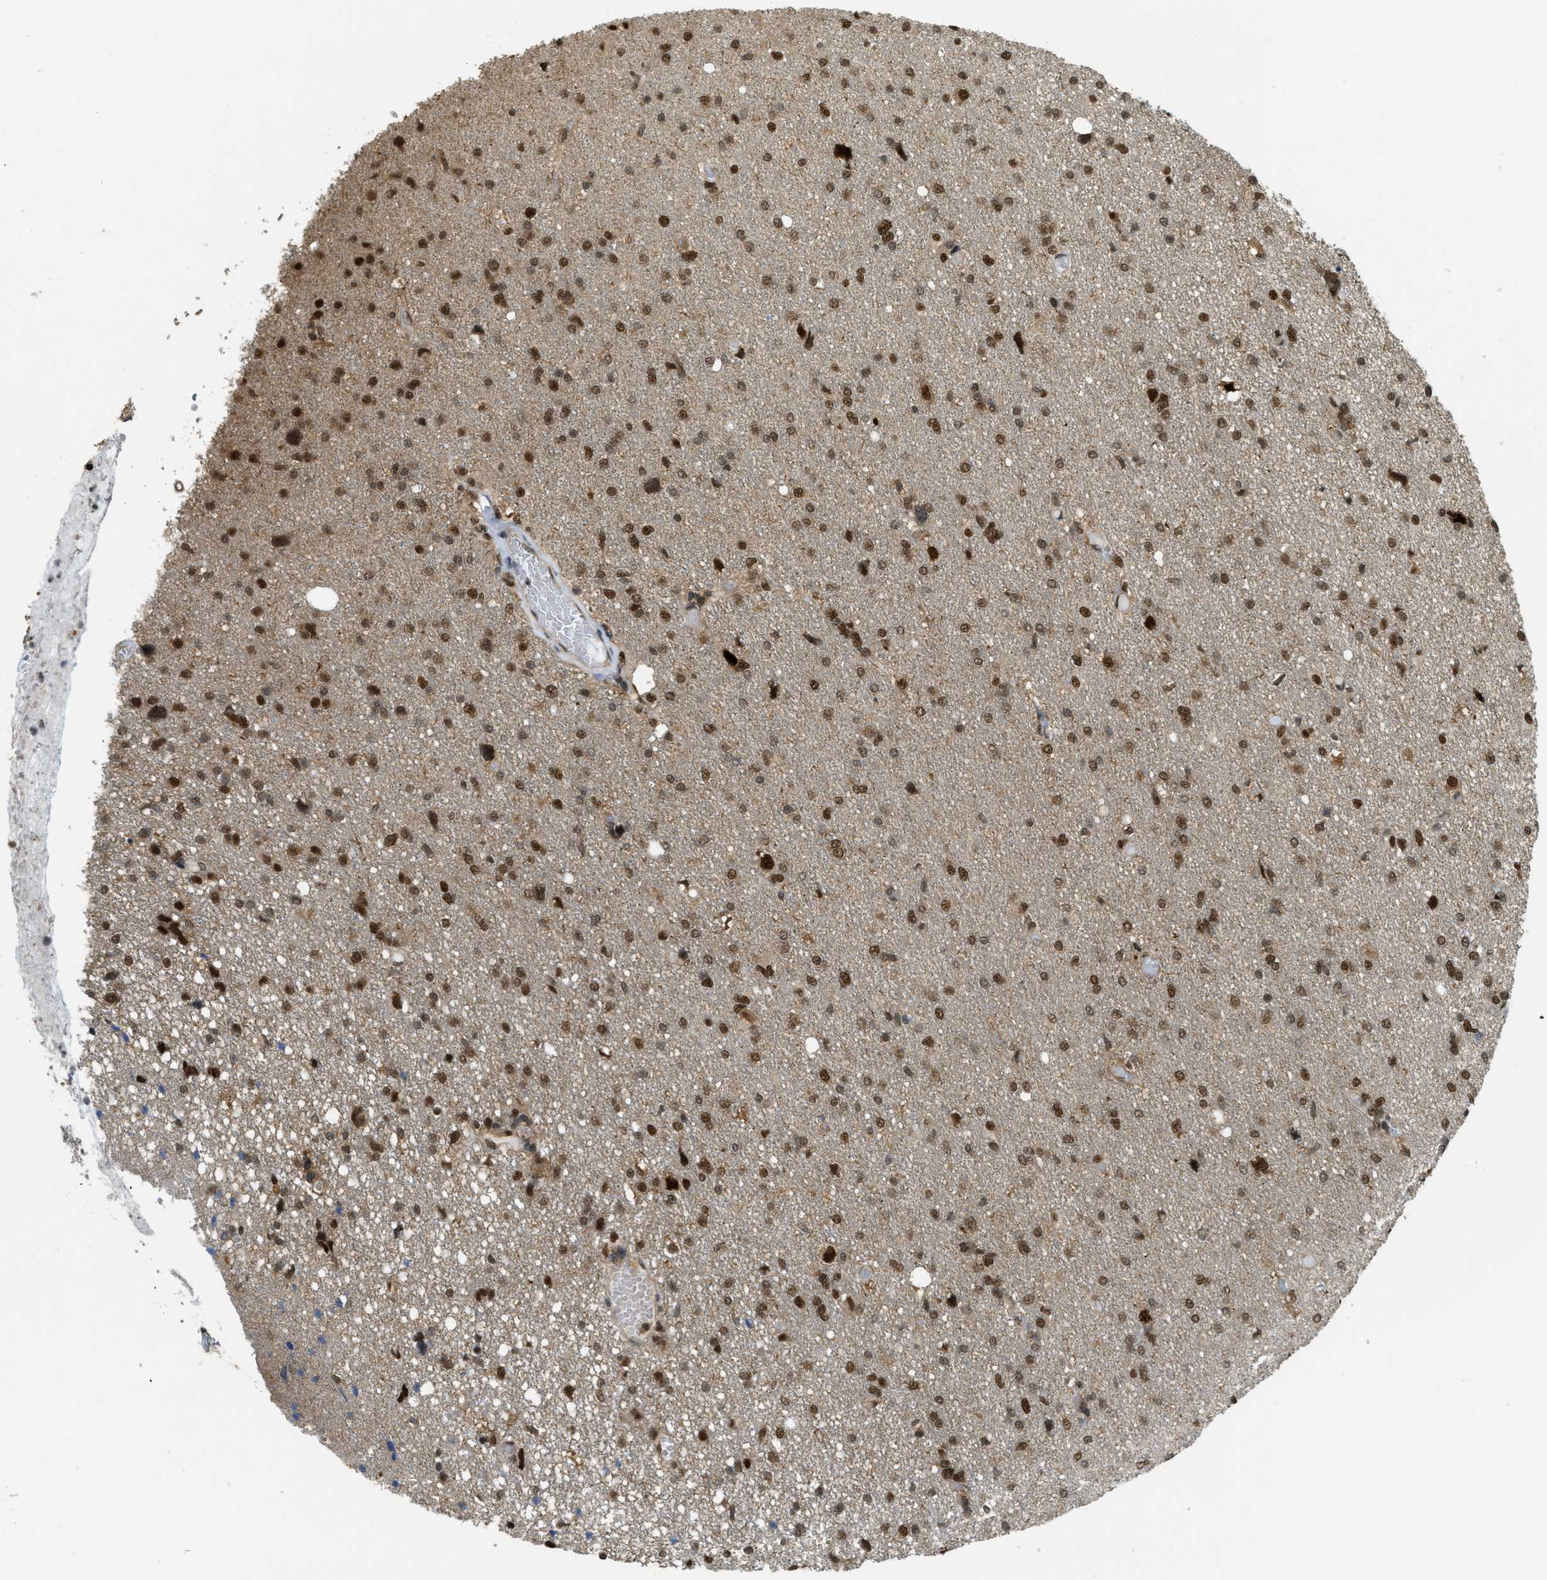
{"staining": {"intensity": "moderate", "quantity": ">75%", "location": "cytoplasmic/membranous,nuclear"}, "tissue": "glioma", "cell_type": "Tumor cells", "image_type": "cancer", "snomed": [{"axis": "morphology", "description": "Glioma, malignant, High grade"}, {"axis": "topography", "description": "Brain"}], "caption": "Tumor cells demonstrate medium levels of moderate cytoplasmic/membranous and nuclear expression in approximately >75% of cells in glioma.", "gene": "PSMC5", "patient": {"sex": "female", "age": 59}}